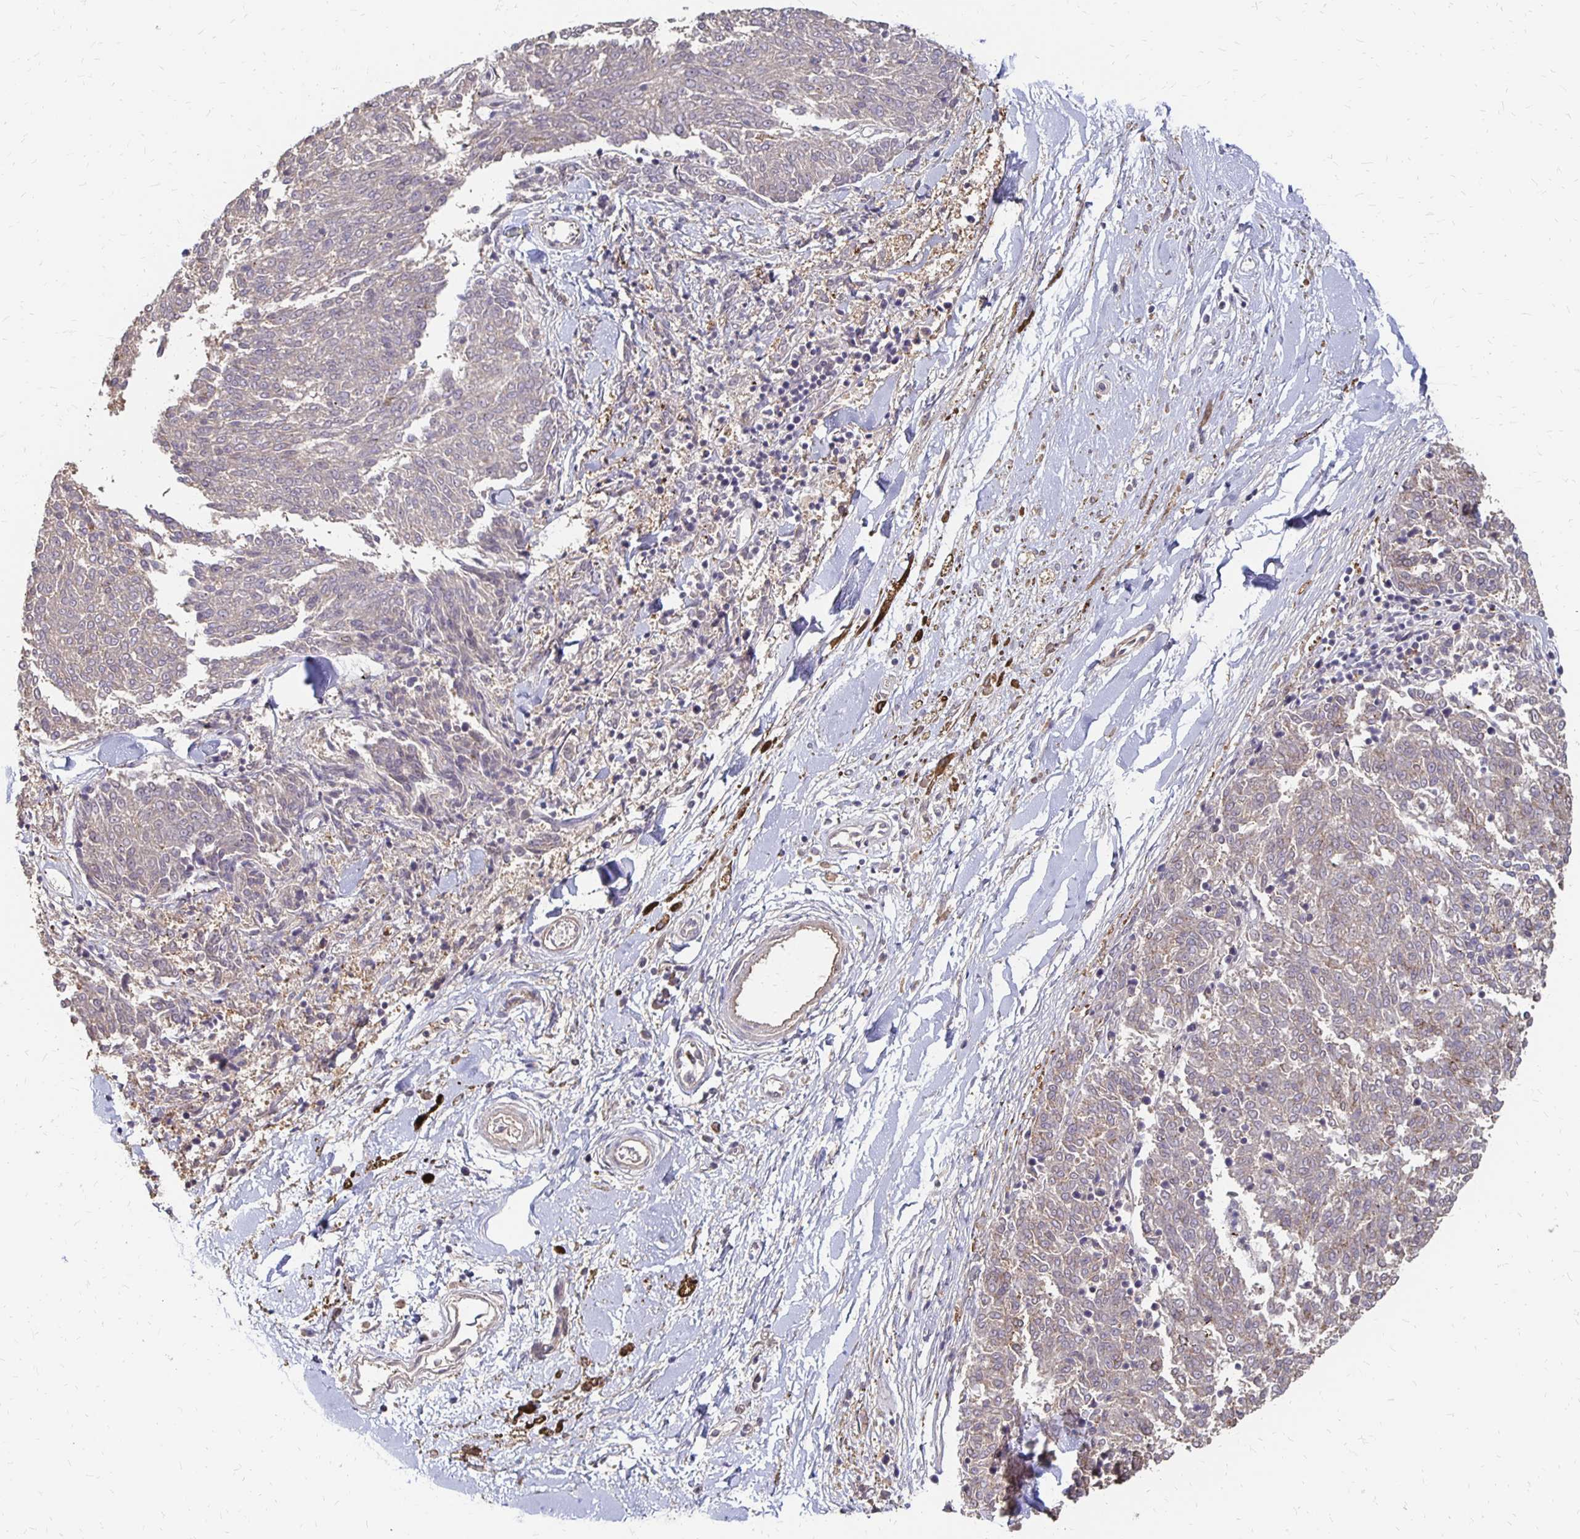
{"staining": {"intensity": "weak", "quantity": "<25%", "location": "cytoplasmic/membranous"}, "tissue": "melanoma", "cell_type": "Tumor cells", "image_type": "cancer", "snomed": [{"axis": "morphology", "description": "Malignant melanoma, NOS"}, {"axis": "topography", "description": "Skin"}], "caption": "Malignant melanoma stained for a protein using immunohistochemistry (IHC) displays no expression tumor cells.", "gene": "CLASRP", "patient": {"sex": "female", "age": 72}}